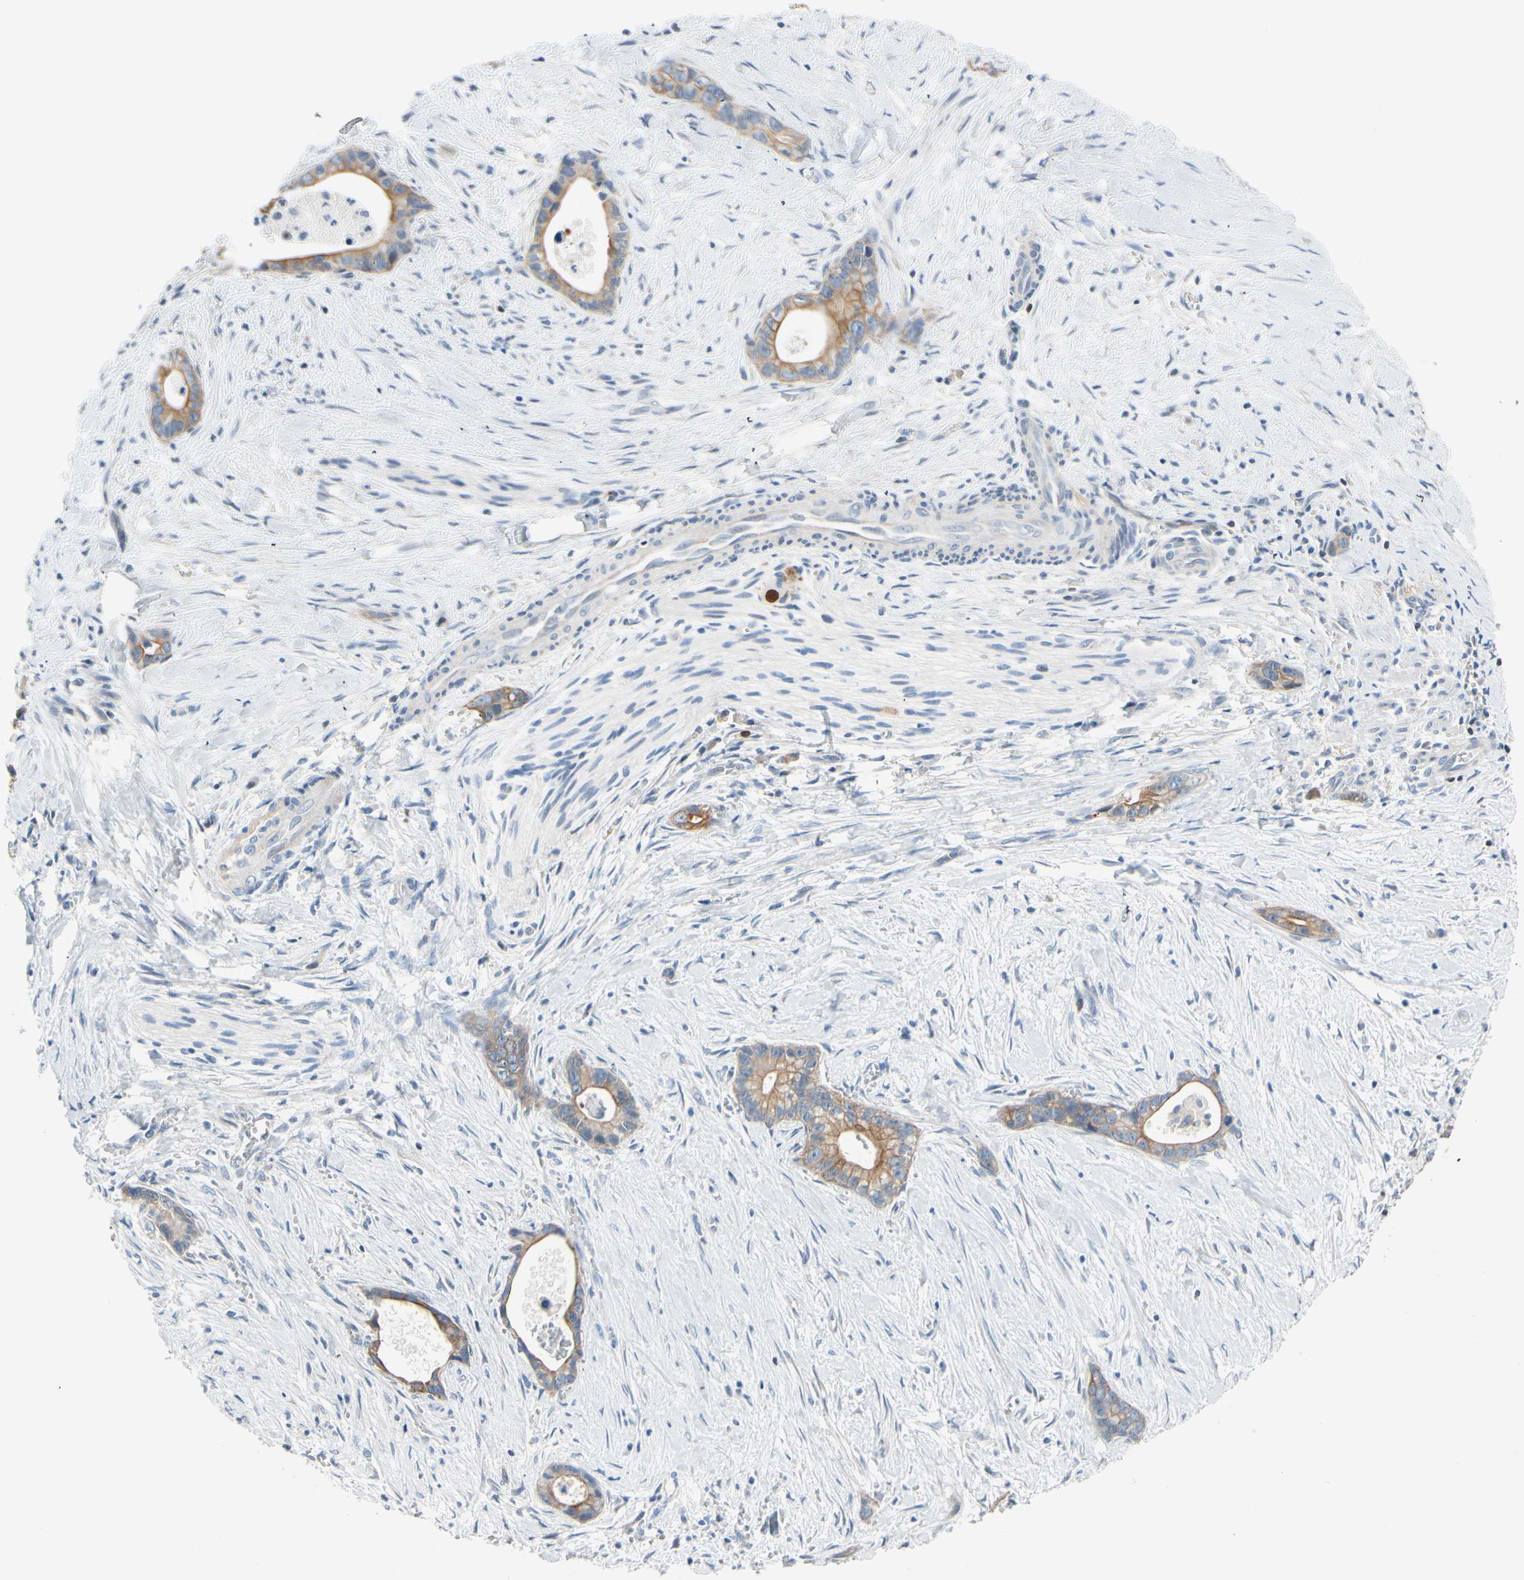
{"staining": {"intensity": "moderate", "quantity": ">75%", "location": "cytoplasmic/membranous"}, "tissue": "liver cancer", "cell_type": "Tumor cells", "image_type": "cancer", "snomed": [{"axis": "morphology", "description": "Cholangiocarcinoma"}, {"axis": "topography", "description": "Liver"}], "caption": "An image of liver cholangiocarcinoma stained for a protein displays moderate cytoplasmic/membranous brown staining in tumor cells.", "gene": "ZNF132", "patient": {"sex": "female", "age": 55}}